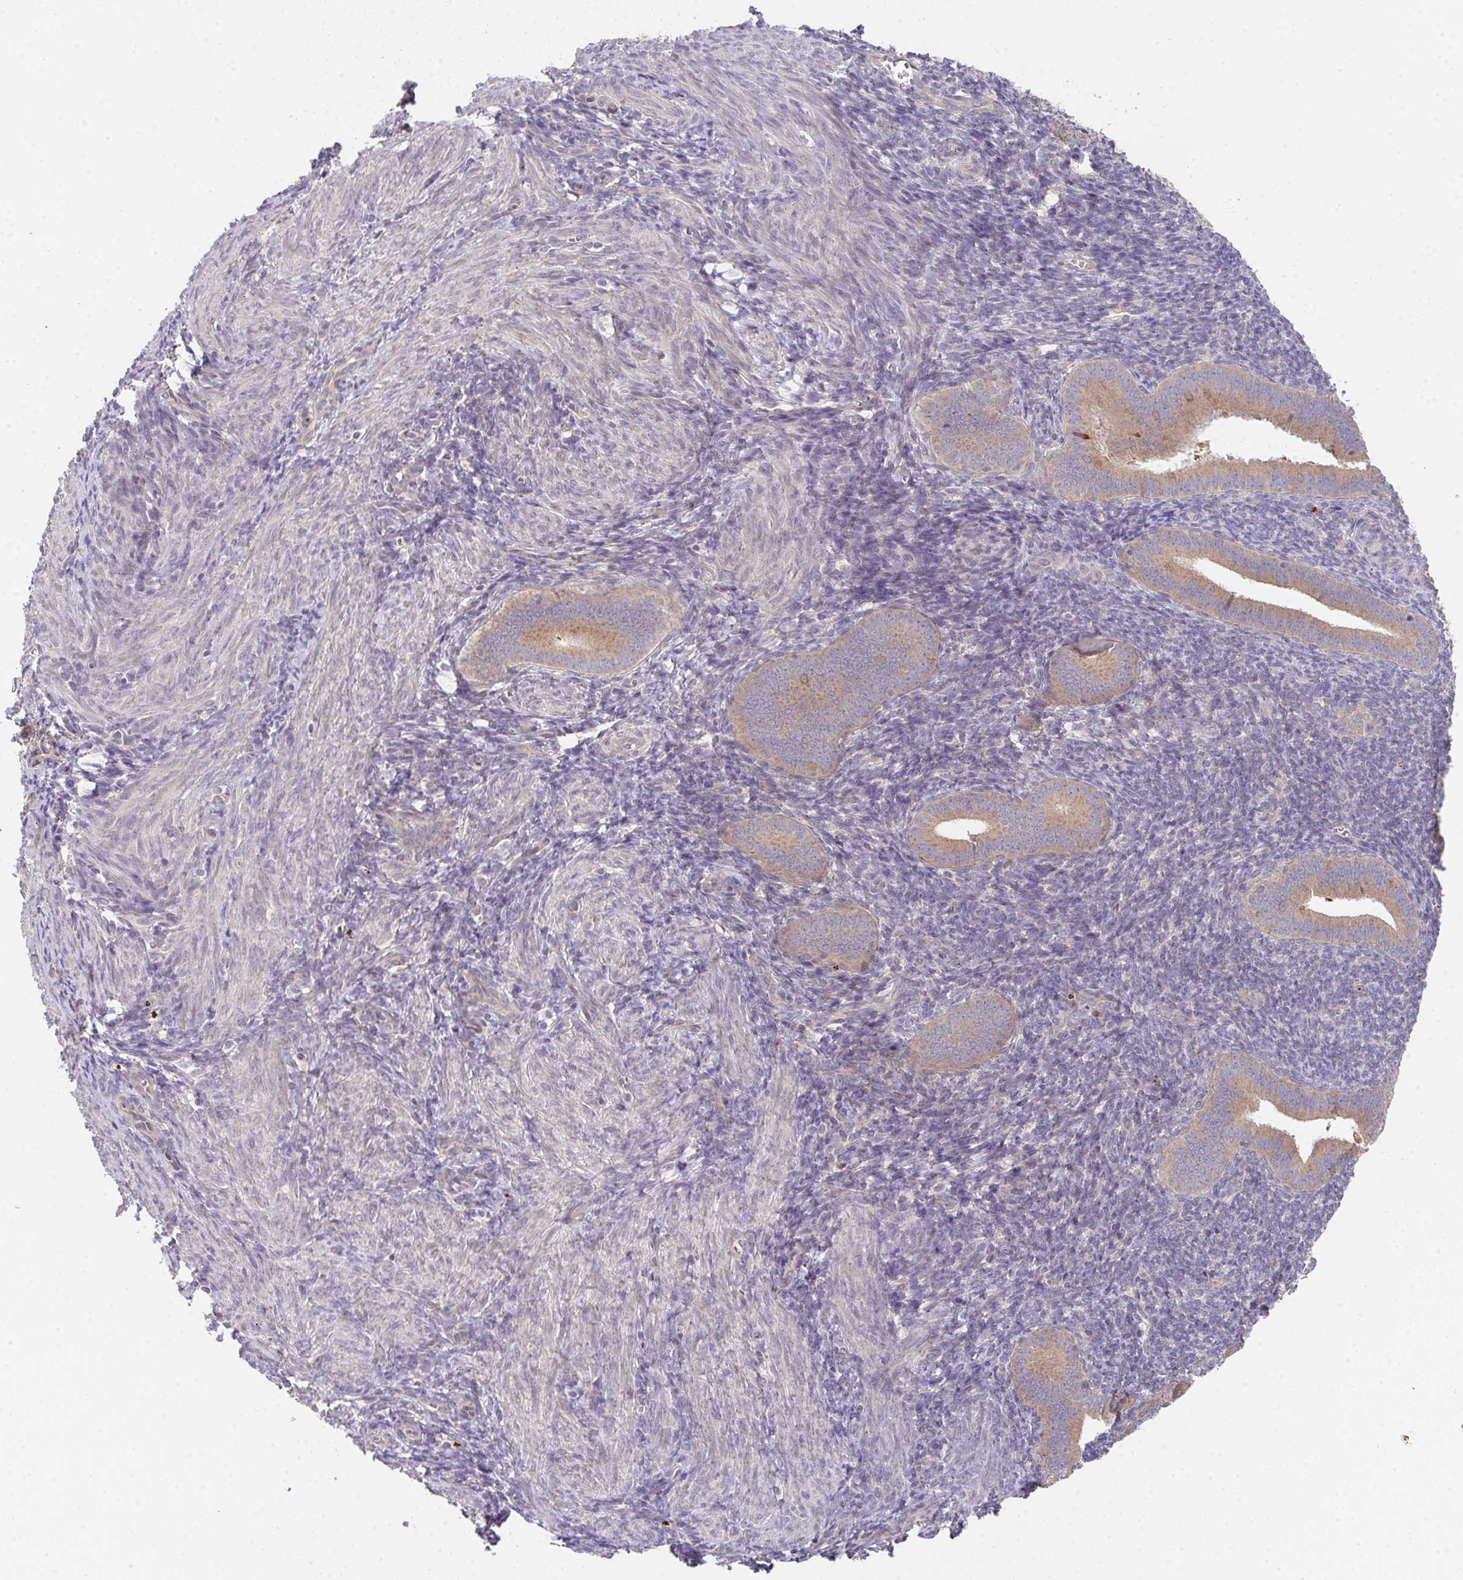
{"staining": {"intensity": "negative", "quantity": "none", "location": "none"}, "tissue": "endometrium", "cell_type": "Cells in endometrial stroma", "image_type": "normal", "snomed": [{"axis": "morphology", "description": "Normal tissue, NOS"}, {"axis": "topography", "description": "Endometrium"}], "caption": "An image of human endometrium is negative for staining in cells in endometrial stroma. Nuclei are stained in blue.", "gene": "TSPAN31", "patient": {"sex": "female", "age": 25}}